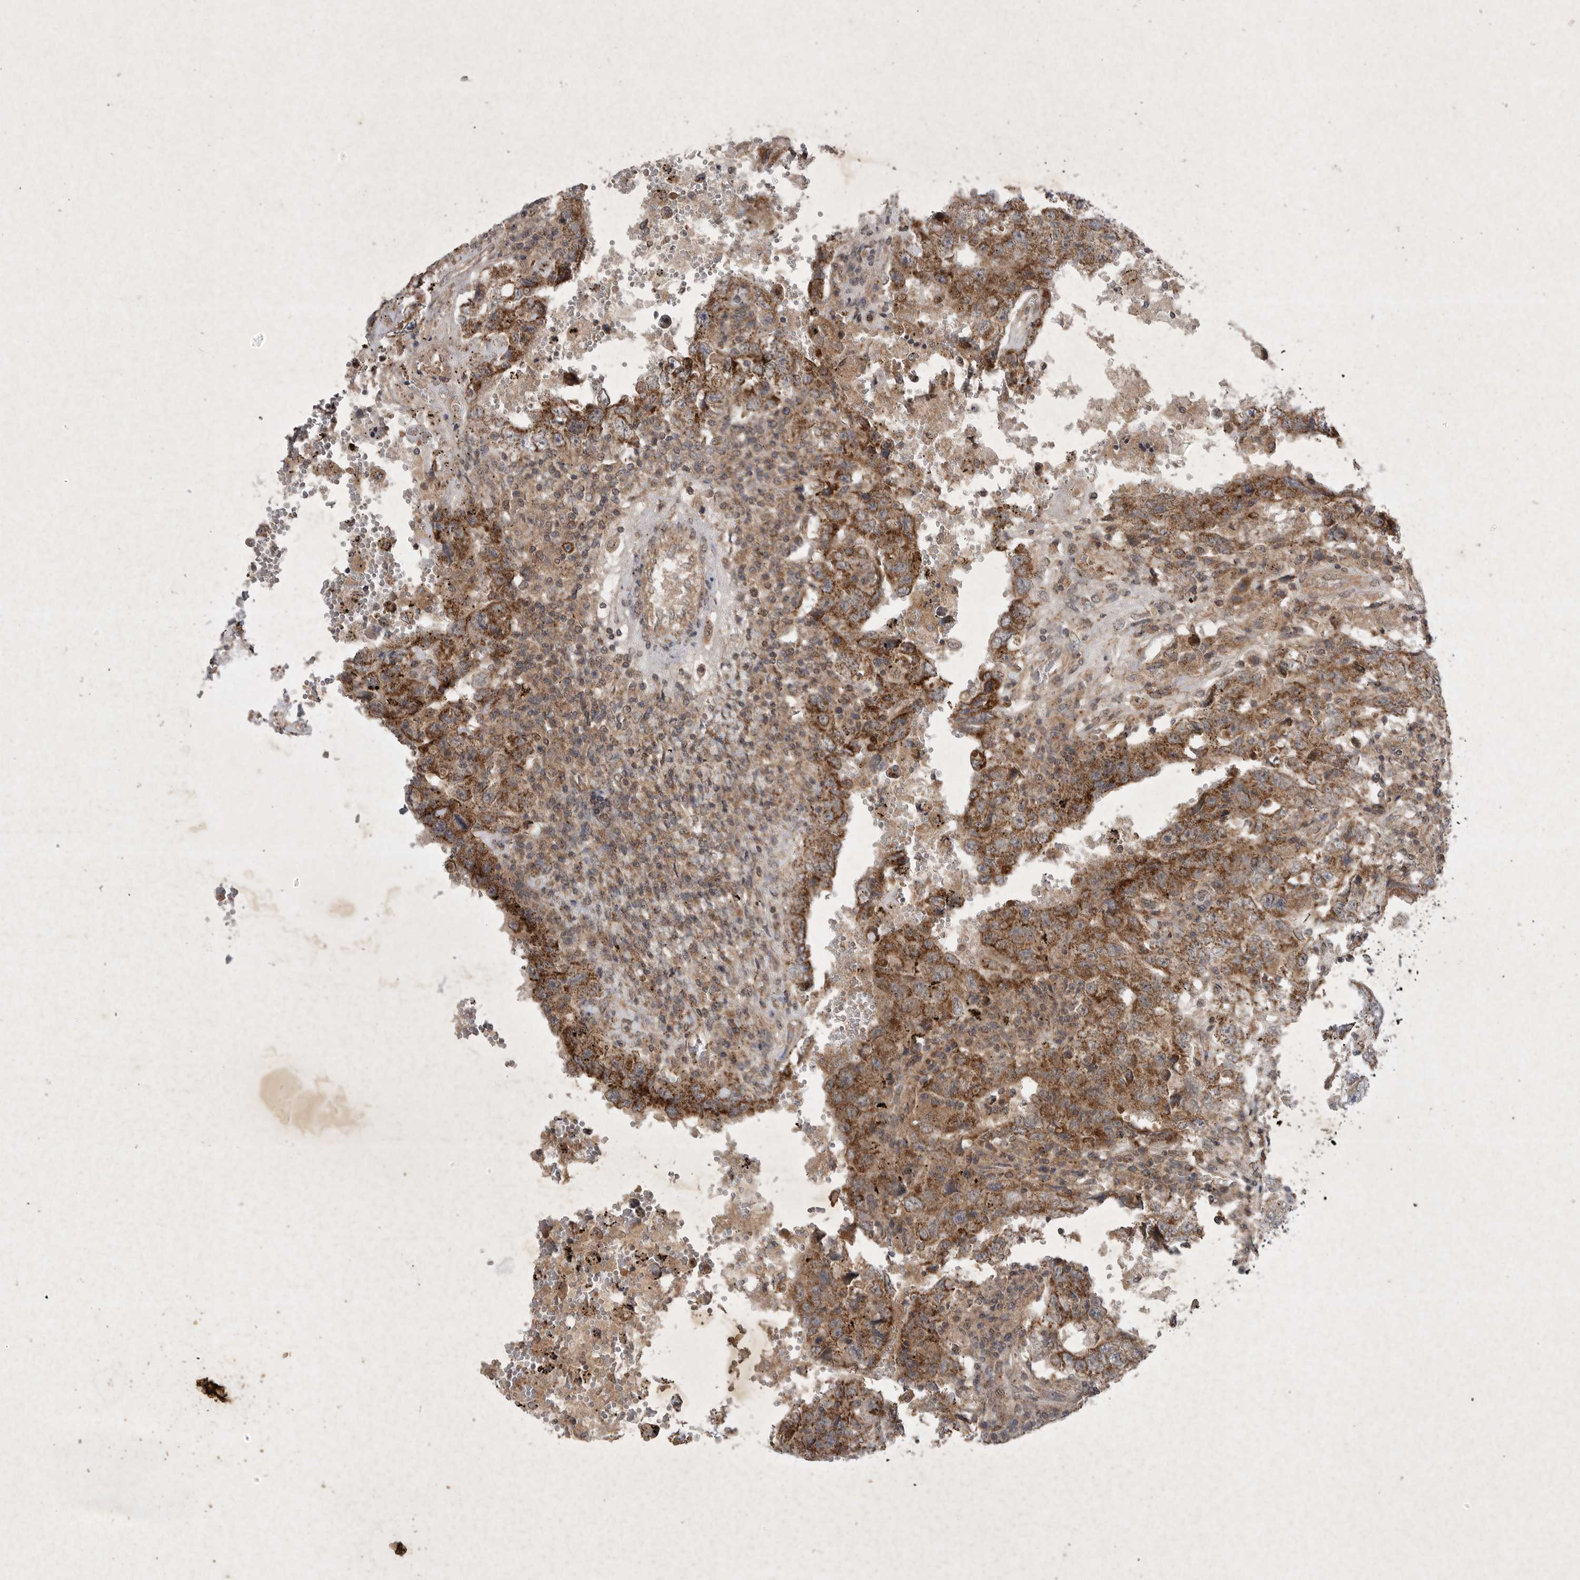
{"staining": {"intensity": "strong", "quantity": ">75%", "location": "cytoplasmic/membranous"}, "tissue": "testis cancer", "cell_type": "Tumor cells", "image_type": "cancer", "snomed": [{"axis": "morphology", "description": "Carcinoma, Embryonal, NOS"}, {"axis": "topography", "description": "Testis"}], "caption": "High-magnification brightfield microscopy of testis embryonal carcinoma stained with DAB (3,3'-diaminobenzidine) (brown) and counterstained with hematoxylin (blue). tumor cells exhibit strong cytoplasmic/membranous positivity is present in approximately>75% of cells. (brown staining indicates protein expression, while blue staining denotes nuclei).", "gene": "DDR1", "patient": {"sex": "male", "age": 26}}